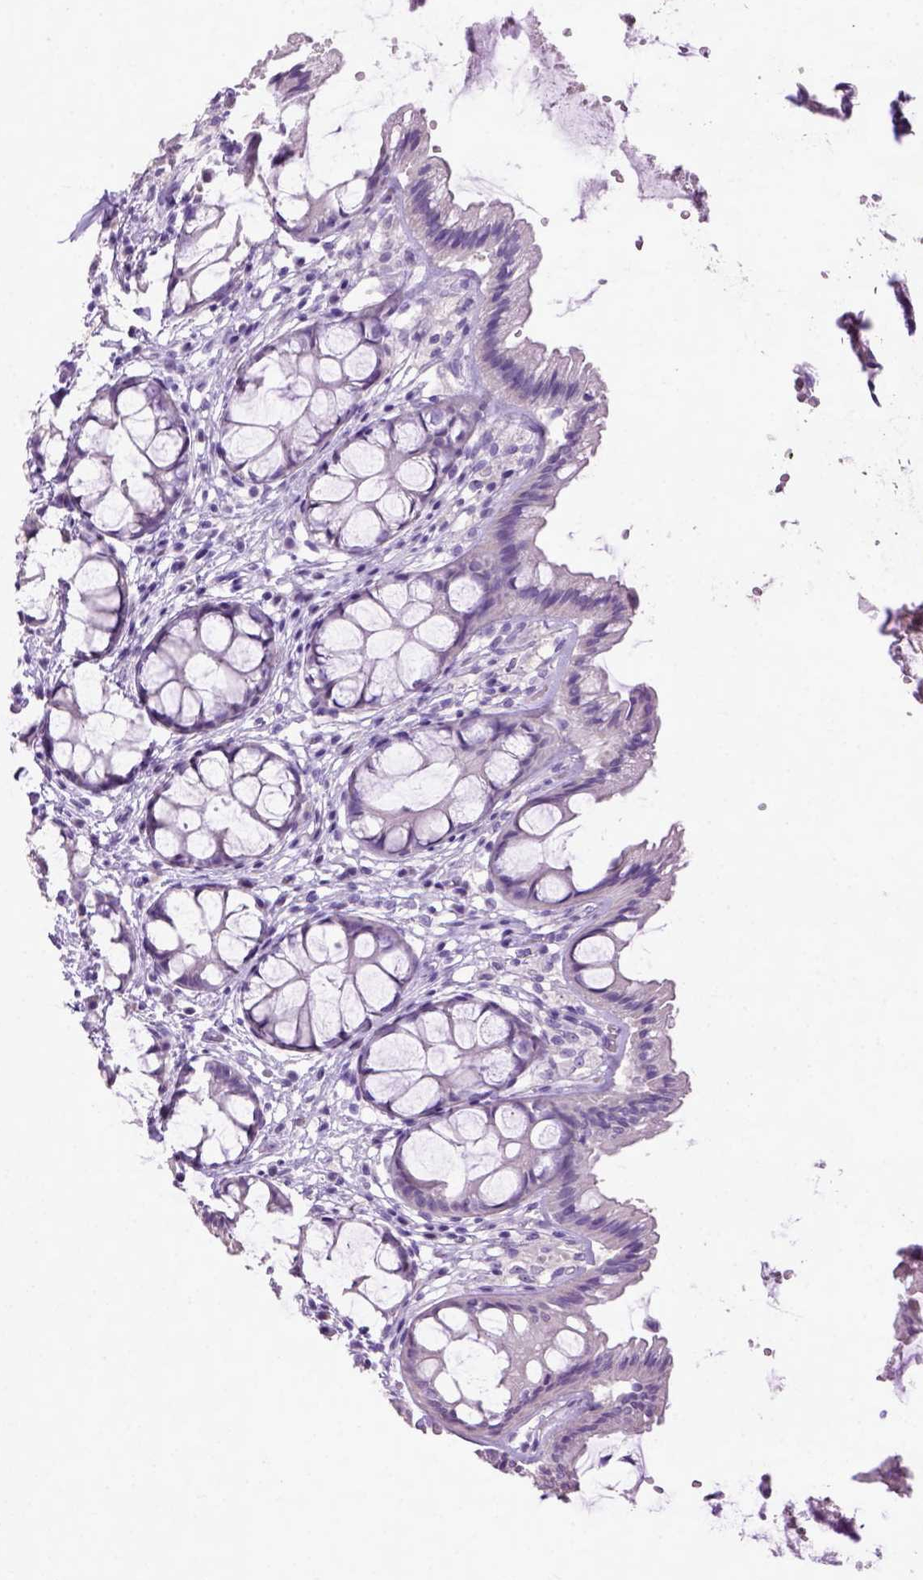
{"staining": {"intensity": "negative", "quantity": "none", "location": "none"}, "tissue": "rectum", "cell_type": "Glandular cells", "image_type": "normal", "snomed": [{"axis": "morphology", "description": "Normal tissue, NOS"}, {"axis": "topography", "description": "Rectum"}], "caption": "This is a micrograph of IHC staining of normal rectum, which shows no positivity in glandular cells.", "gene": "CYP24A1", "patient": {"sex": "female", "age": 62}}